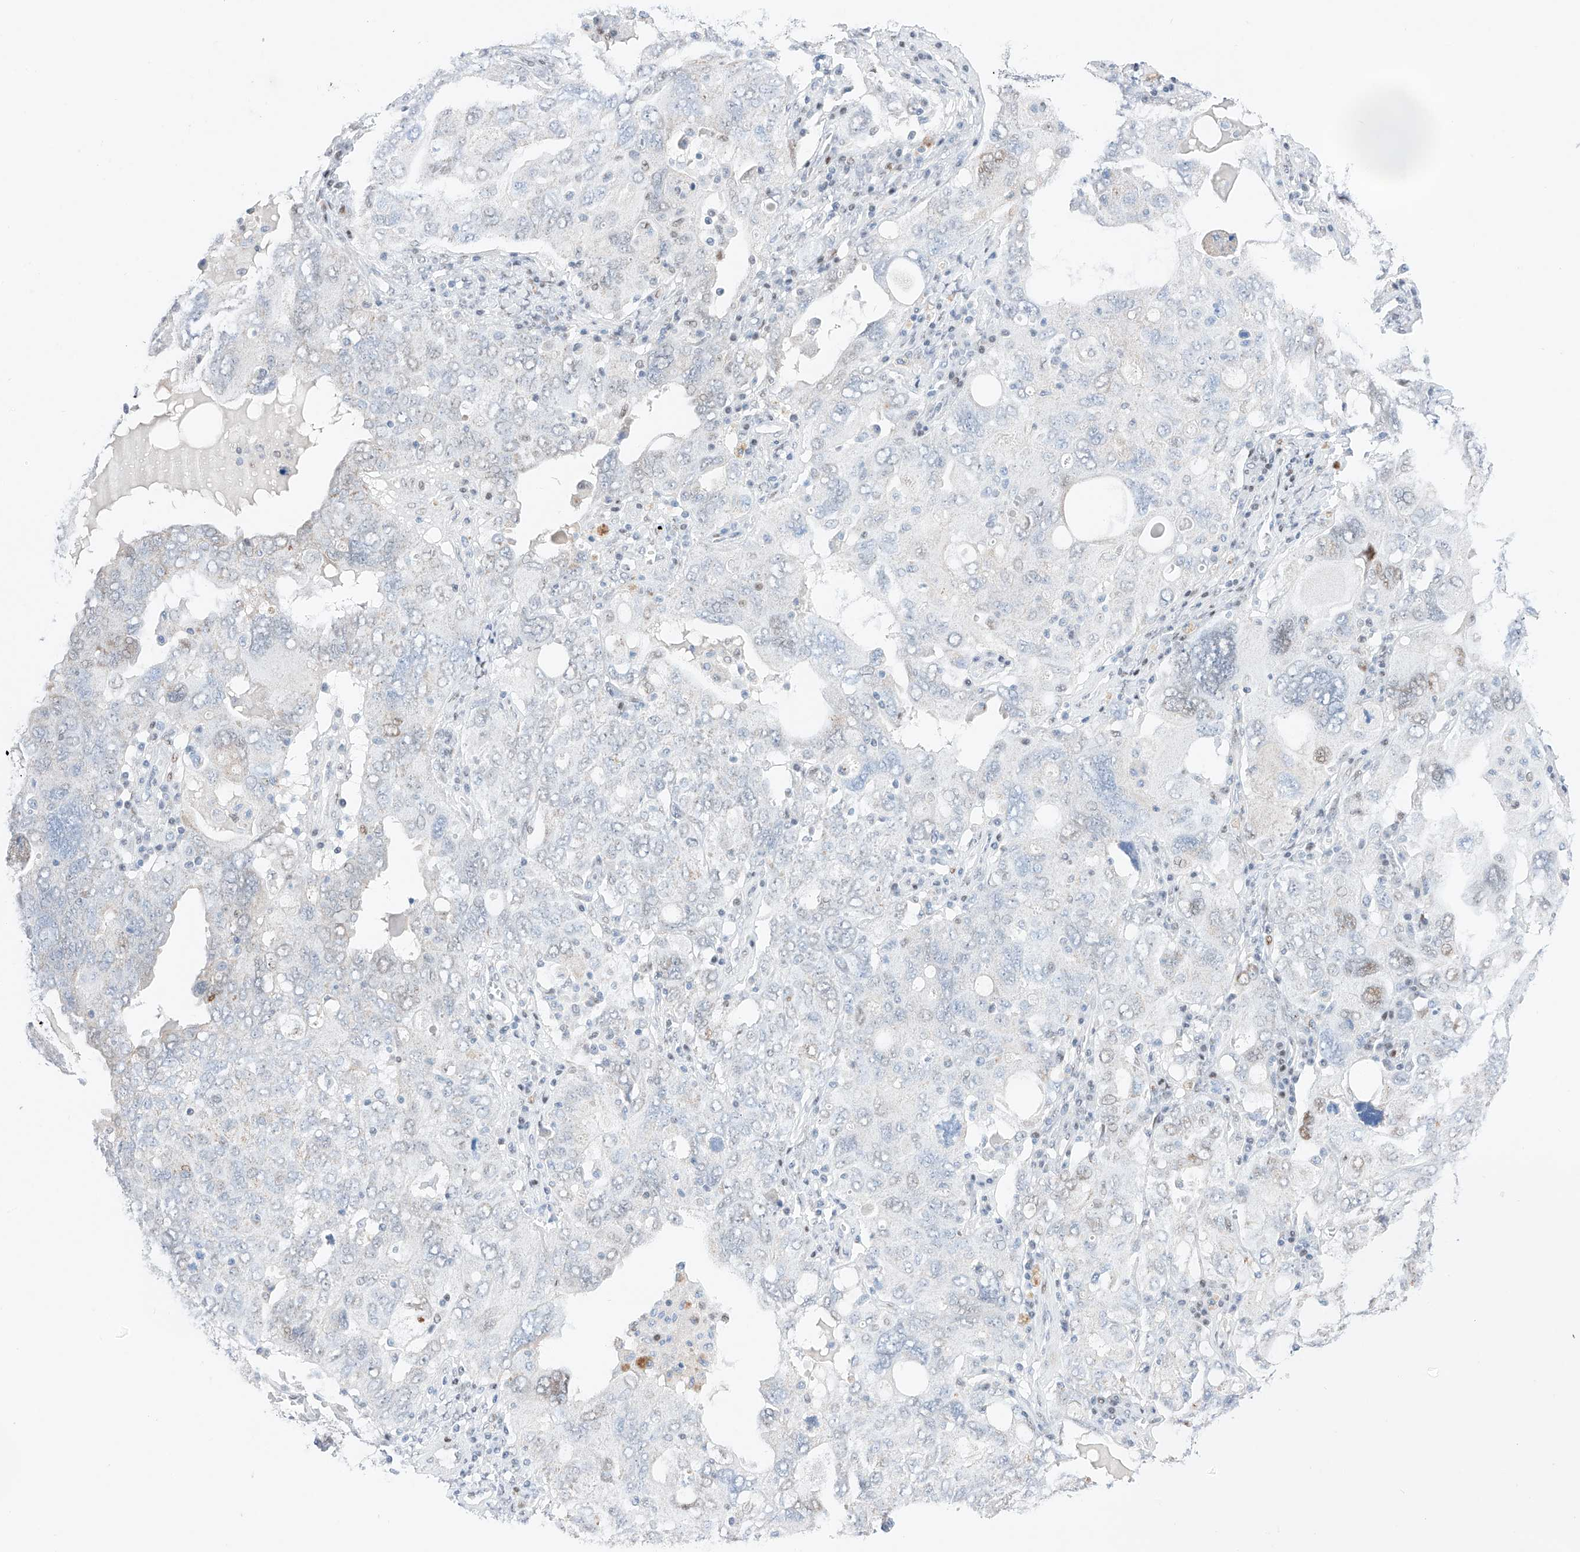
{"staining": {"intensity": "weak", "quantity": "<25%", "location": "cytoplasmic/membranous,nuclear"}, "tissue": "ovarian cancer", "cell_type": "Tumor cells", "image_type": "cancer", "snomed": [{"axis": "morphology", "description": "Carcinoma, endometroid"}, {"axis": "topography", "description": "Ovary"}], "caption": "Ovarian endometroid carcinoma was stained to show a protein in brown. There is no significant expression in tumor cells.", "gene": "NT5C3B", "patient": {"sex": "female", "age": 62}}